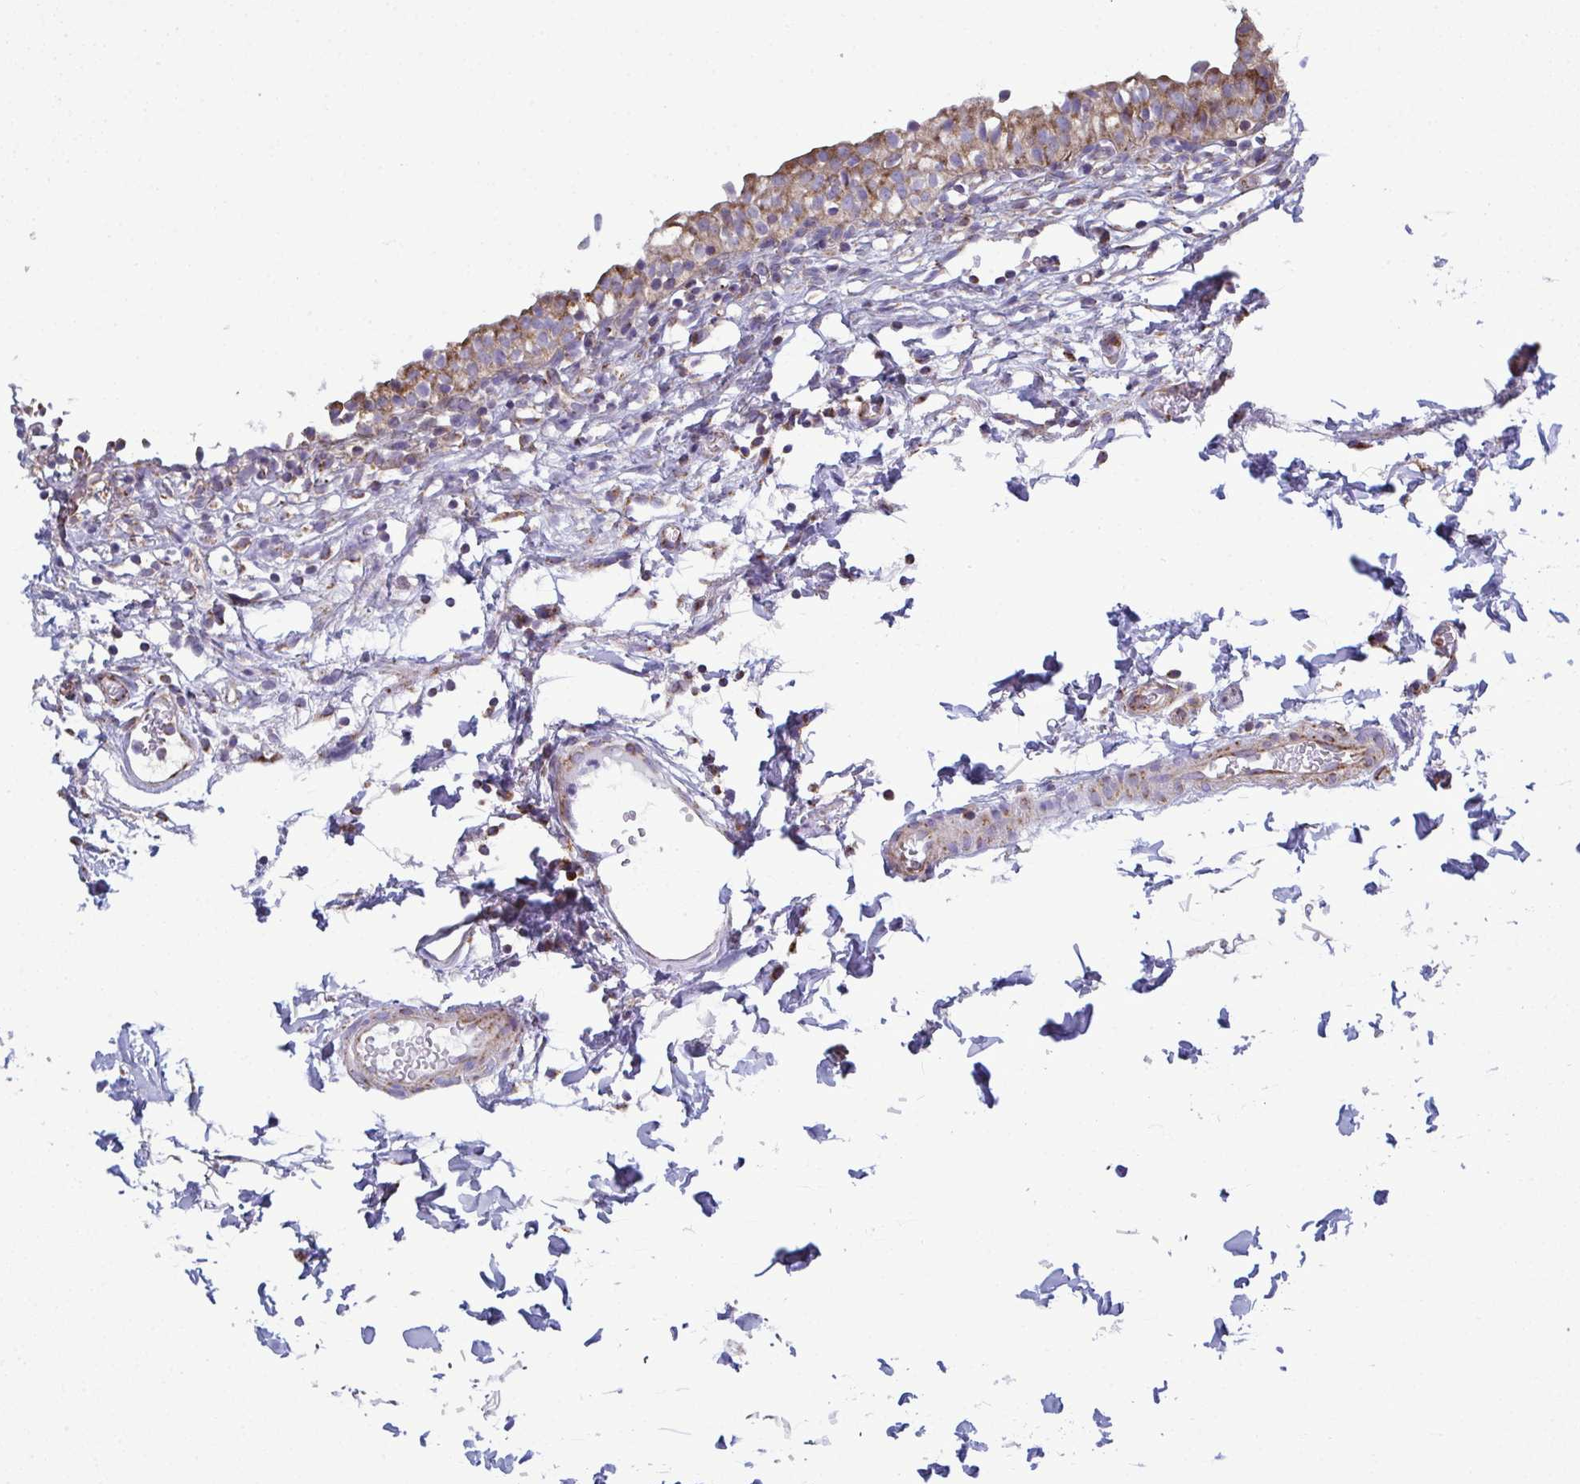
{"staining": {"intensity": "strong", "quantity": "25%-75%", "location": "cytoplasmic/membranous"}, "tissue": "urinary bladder", "cell_type": "Urothelial cells", "image_type": "normal", "snomed": [{"axis": "morphology", "description": "Normal tissue, NOS"}, {"axis": "topography", "description": "Urinary bladder"}, {"axis": "topography", "description": "Peripheral nerve tissue"}], "caption": "Immunohistochemical staining of benign human urinary bladder reveals strong cytoplasmic/membranous protein staining in approximately 25%-75% of urothelial cells.", "gene": "CSDE1", "patient": {"sex": "male", "age": 55}}